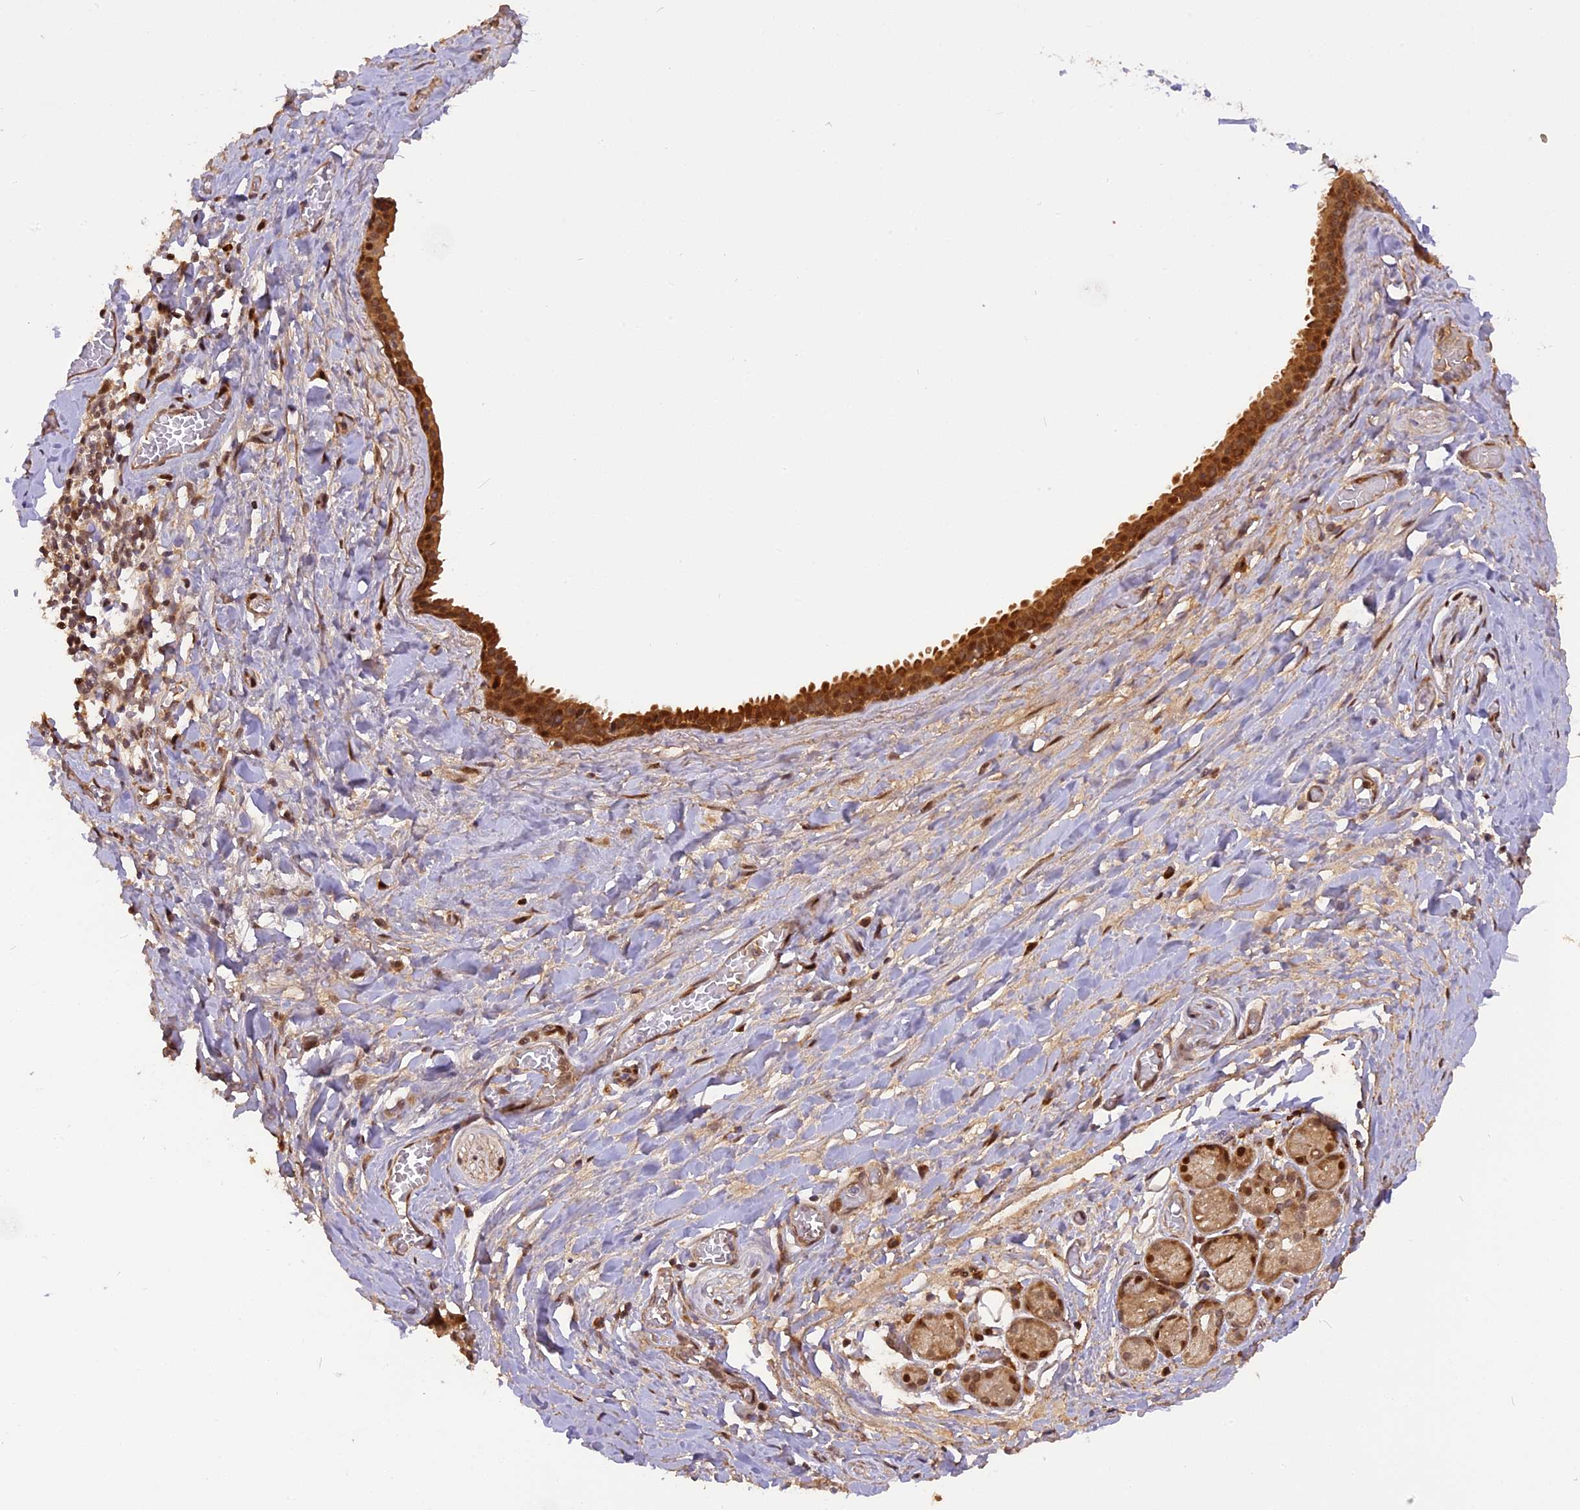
{"staining": {"intensity": "negative", "quantity": "none", "location": "none"}, "tissue": "adipose tissue", "cell_type": "Adipocytes", "image_type": "normal", "snomed": [{"axis": "morphology", "description": "Normal tissue, NOS"}, {"axis": "topography", "description": "Salivary gland"}, {"axis": "topography", "description": "Peripheral nerve tissue"}], "caption": "Immunohistochemistry image of unremarkable human adipose tissue stained for a protein (brown), which demonstrates no positivity in adipocytes.", "gene": "MICALL1", "patient": {"sex": "male", "age": 62}}